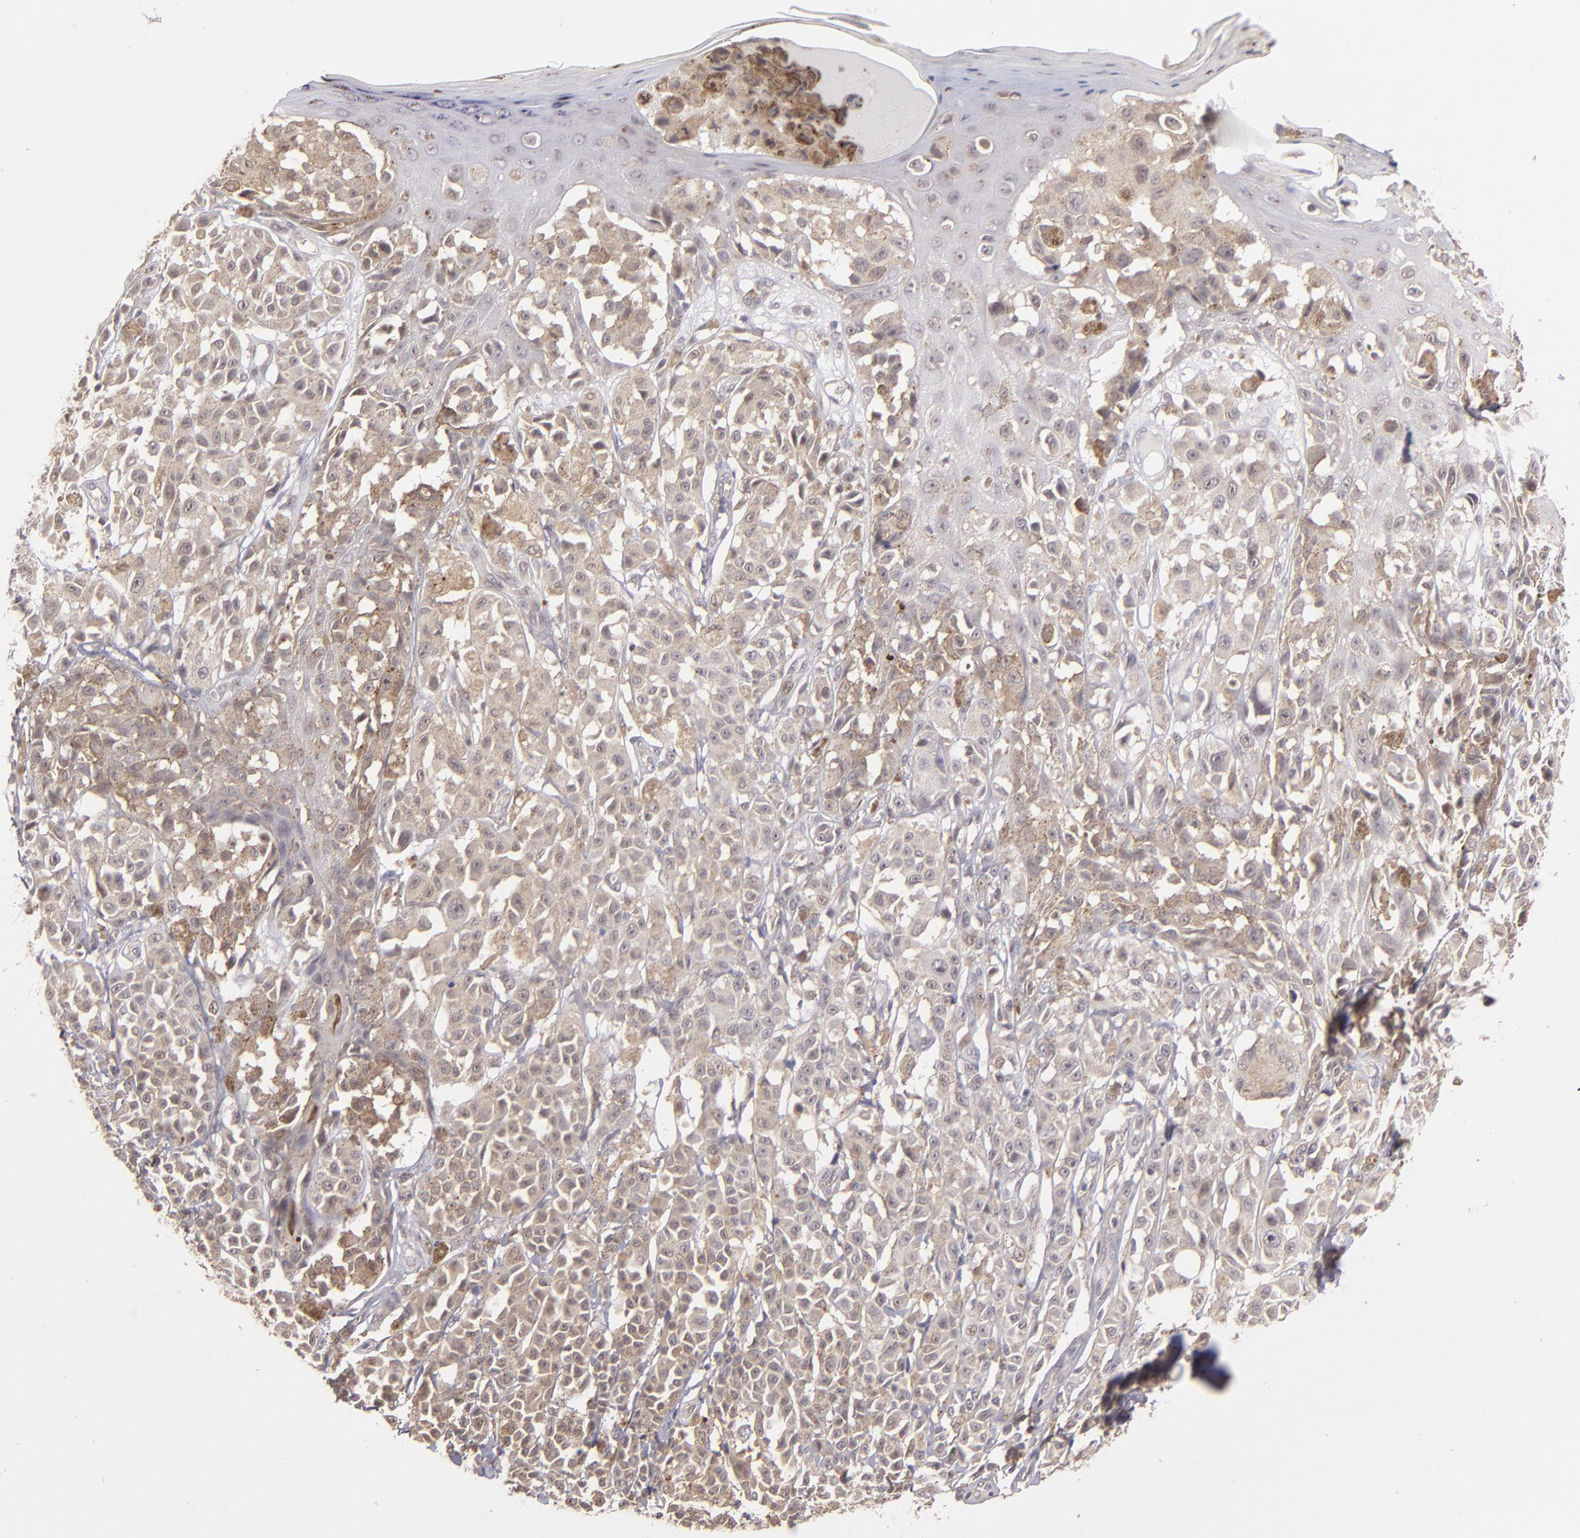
{"staining": {"intensity": "weak", "quantity": ">75%", "location": "cytoplasmic/membranous"}, "tissue": "melanoma", "cell_type": "Tumor cells", "image_type": "cancer", "snomed": [{"axis": "morphology", "description": "Malignant melanoma, NOS"}, {"axis": "topography", "description": "Skin"}], "caption": "Tumor cells demonstrate weak cytoplasmic/membranous staining in approximately >75% of cells in malignant melanoma.", "gene": "ZFYVE1", "patient": {"sex": "female", "age": 38}}